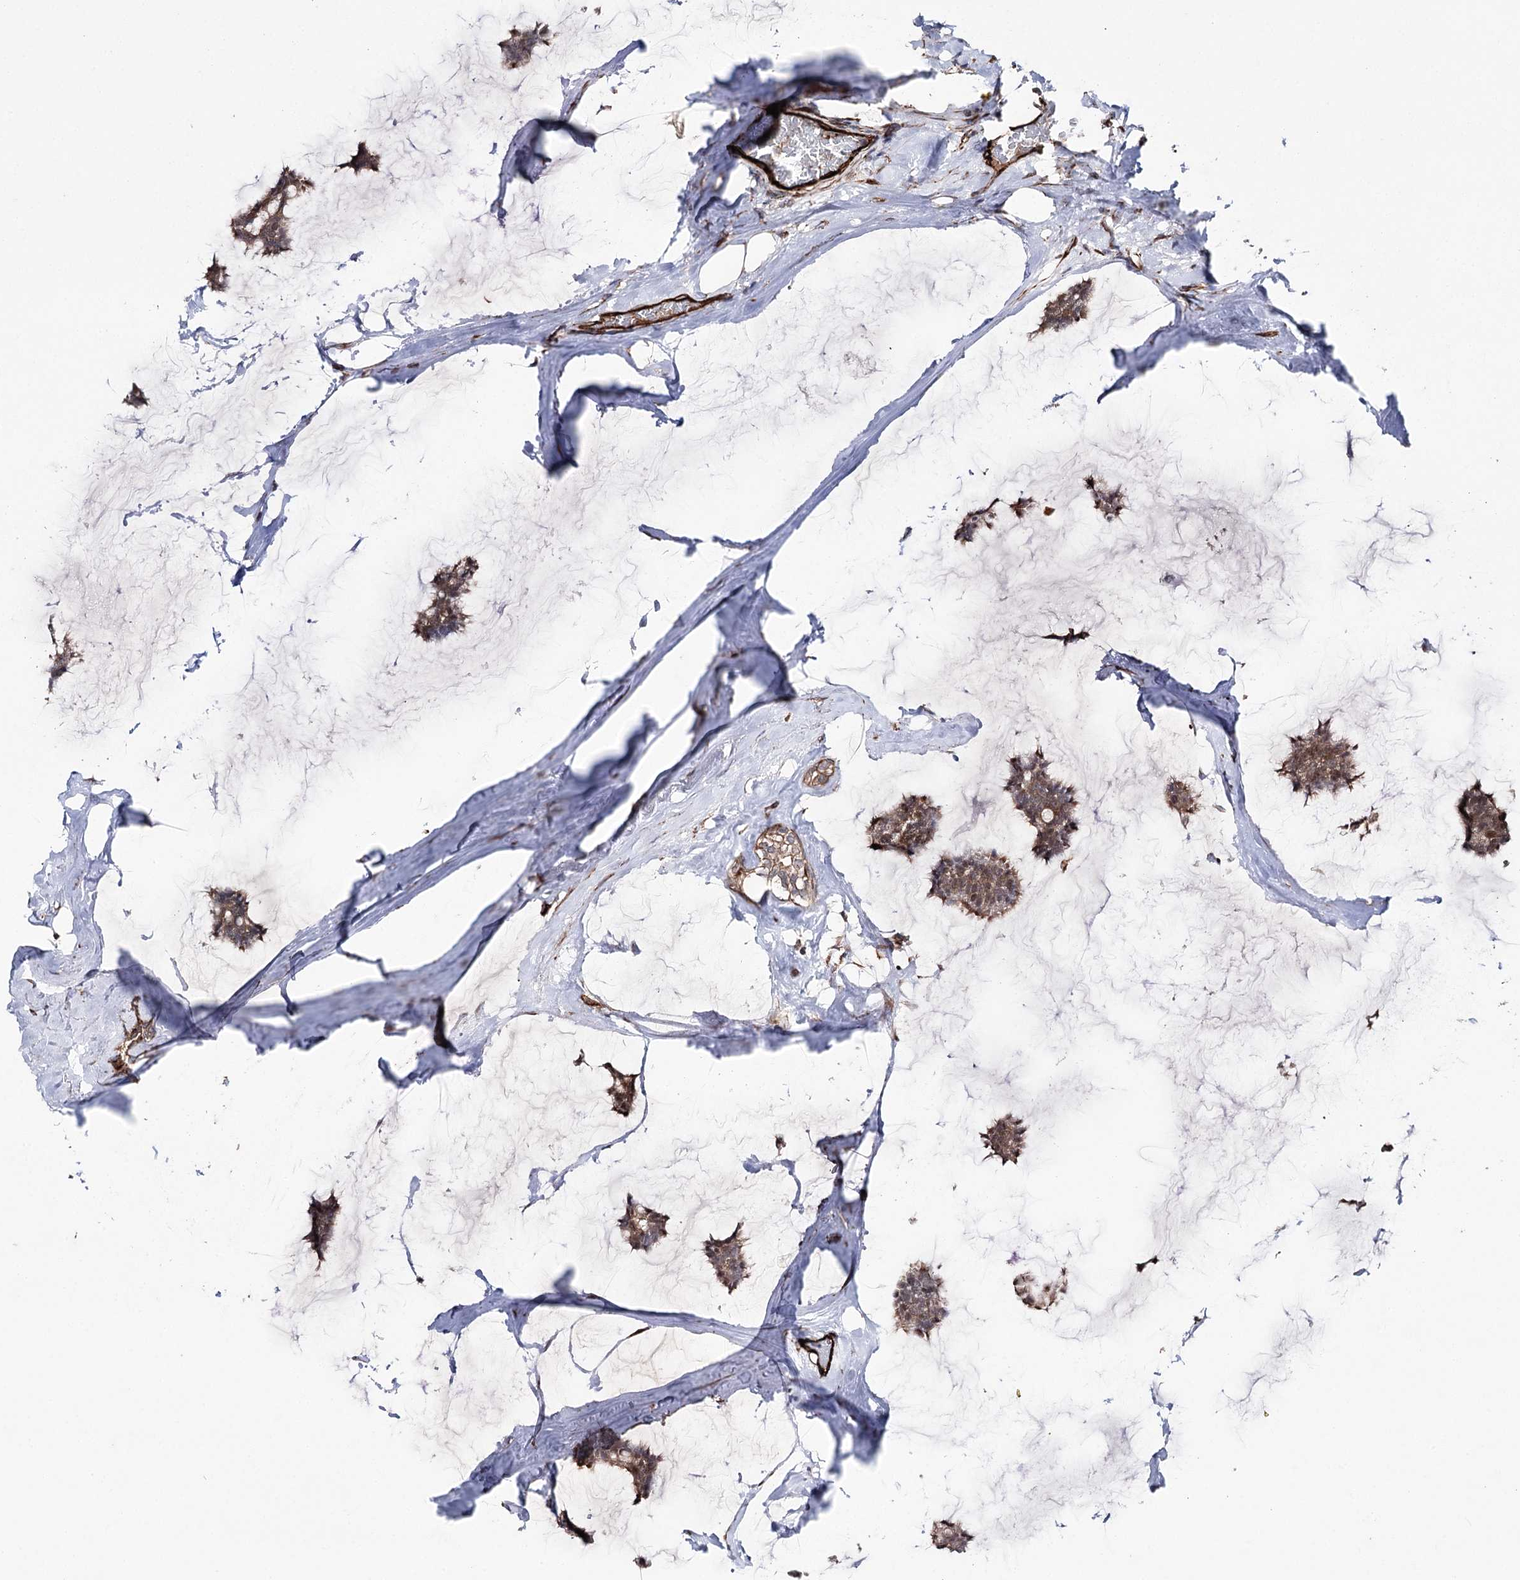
{"staining": {"intensity": "weak", "quantity": ">75%", "location": "cytoplasmic/membranous,nuclear"}, "tissue": "breast cancer", "cell_type": "Tumor cells", "image_type": "cancer", "snomed": [{"axis": "morphology", "description": "Duct carcinoma"}, {"axis": "topography", "description": "Breast"}], "caption": "This photomicrograph reveals IHC staining of human breast cancer, with low weak cytoplasmic/membranous and nuclear positivity in approximately >75% of tumor cells.", "gene": "MIB1", "patient": {"sex": "female", "age": 93}}